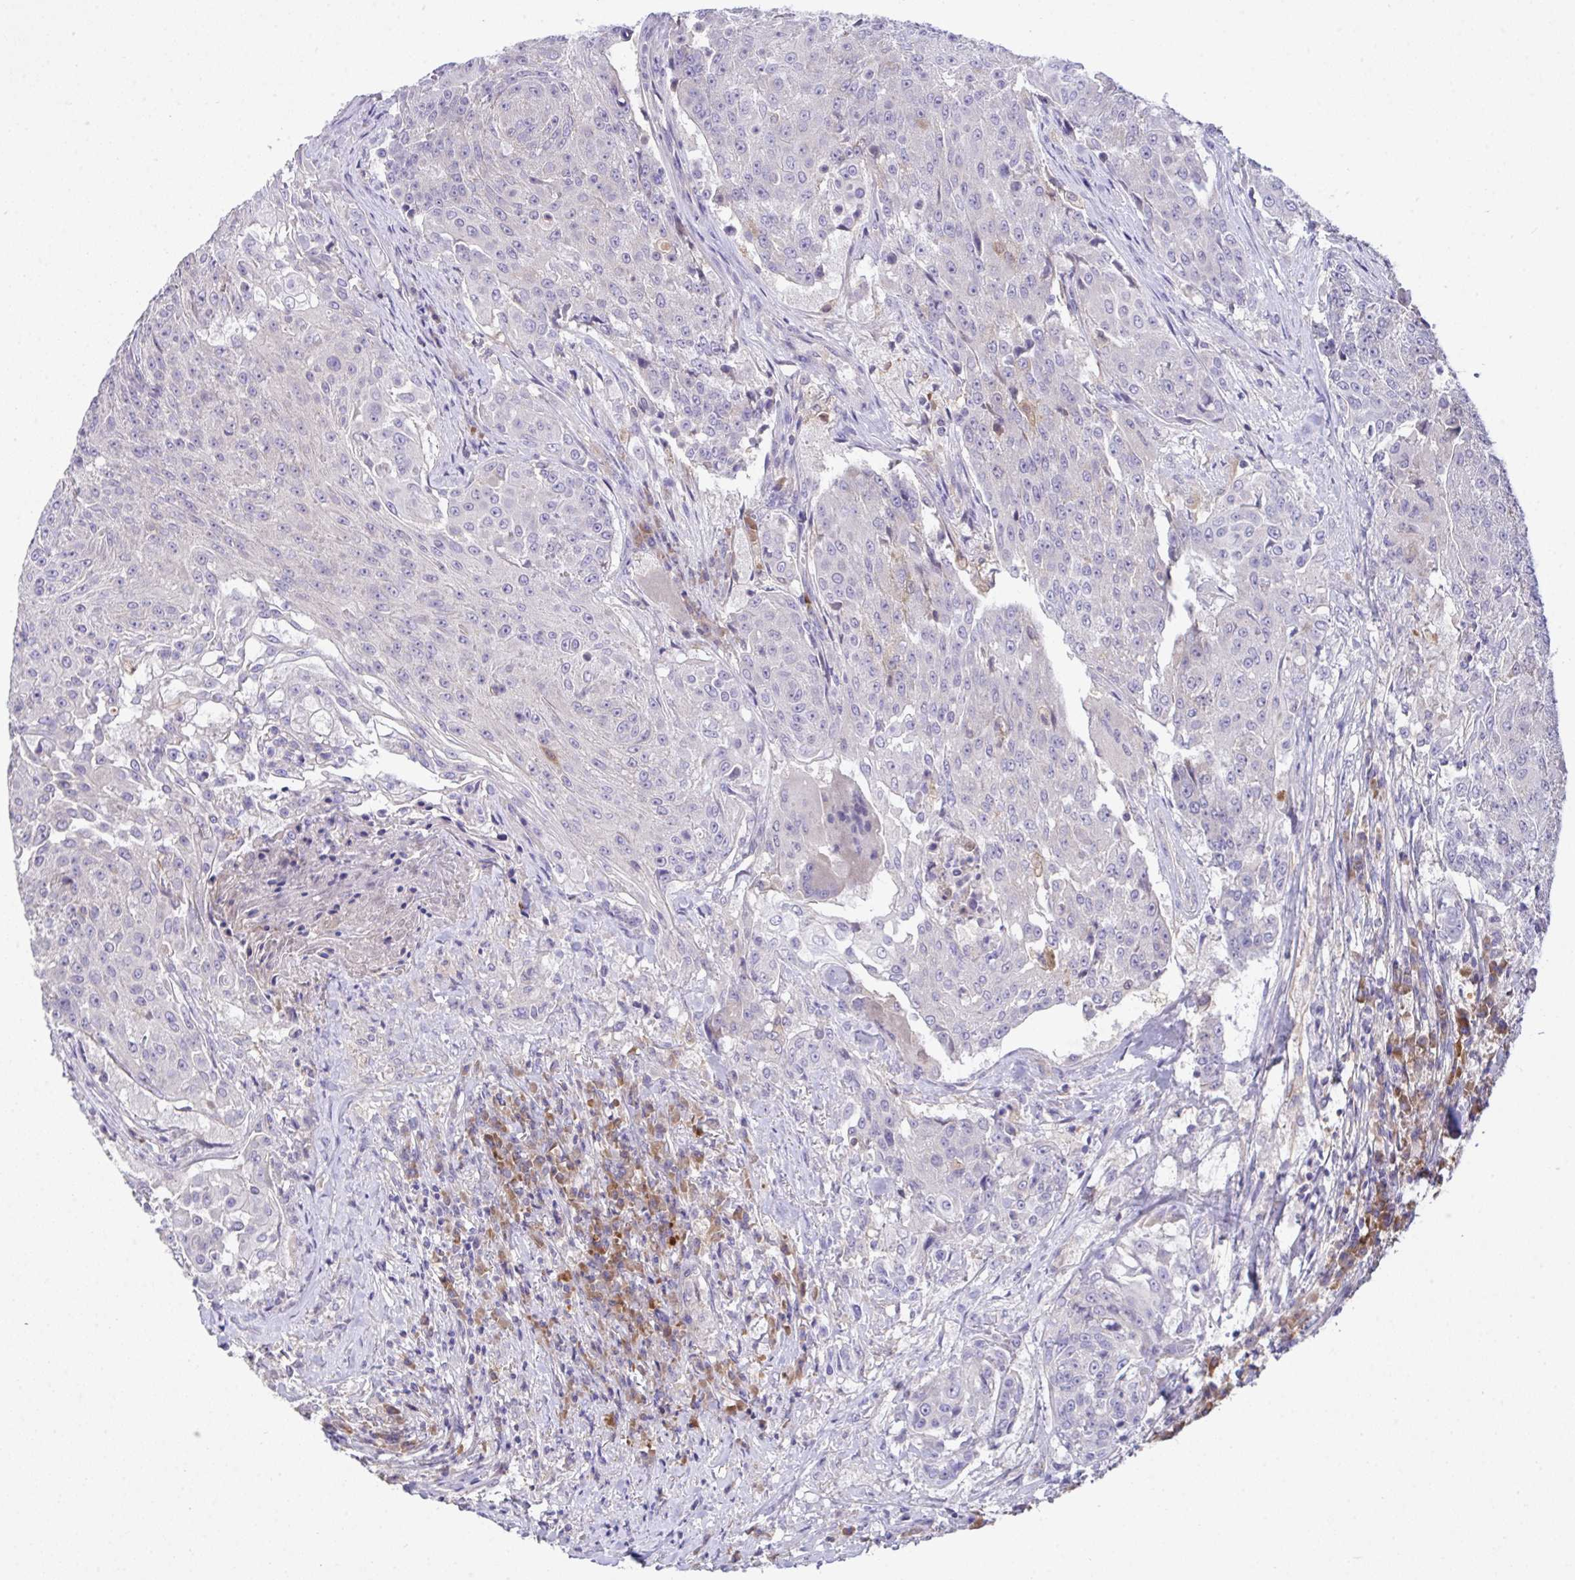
{"staining": {"intensity": "negative", "quantity": "none", "location": "none"}, "tissue": "urothelial cancer", "cell_type": "Tumor cells", "image_type": "cancer", "snomed": [{"axis": "morphology", "description": "Urothelial carcinoma, High grade"}, {"axis": "topography", "description": "Urinary bladder"}], "caption": "This is an immunohistochemistry (IHC) image of human urothelial cancer. There is no staining in tumor cells.", "gene": "ZNF581", "patient": {"sex": "female", "age": 63}}